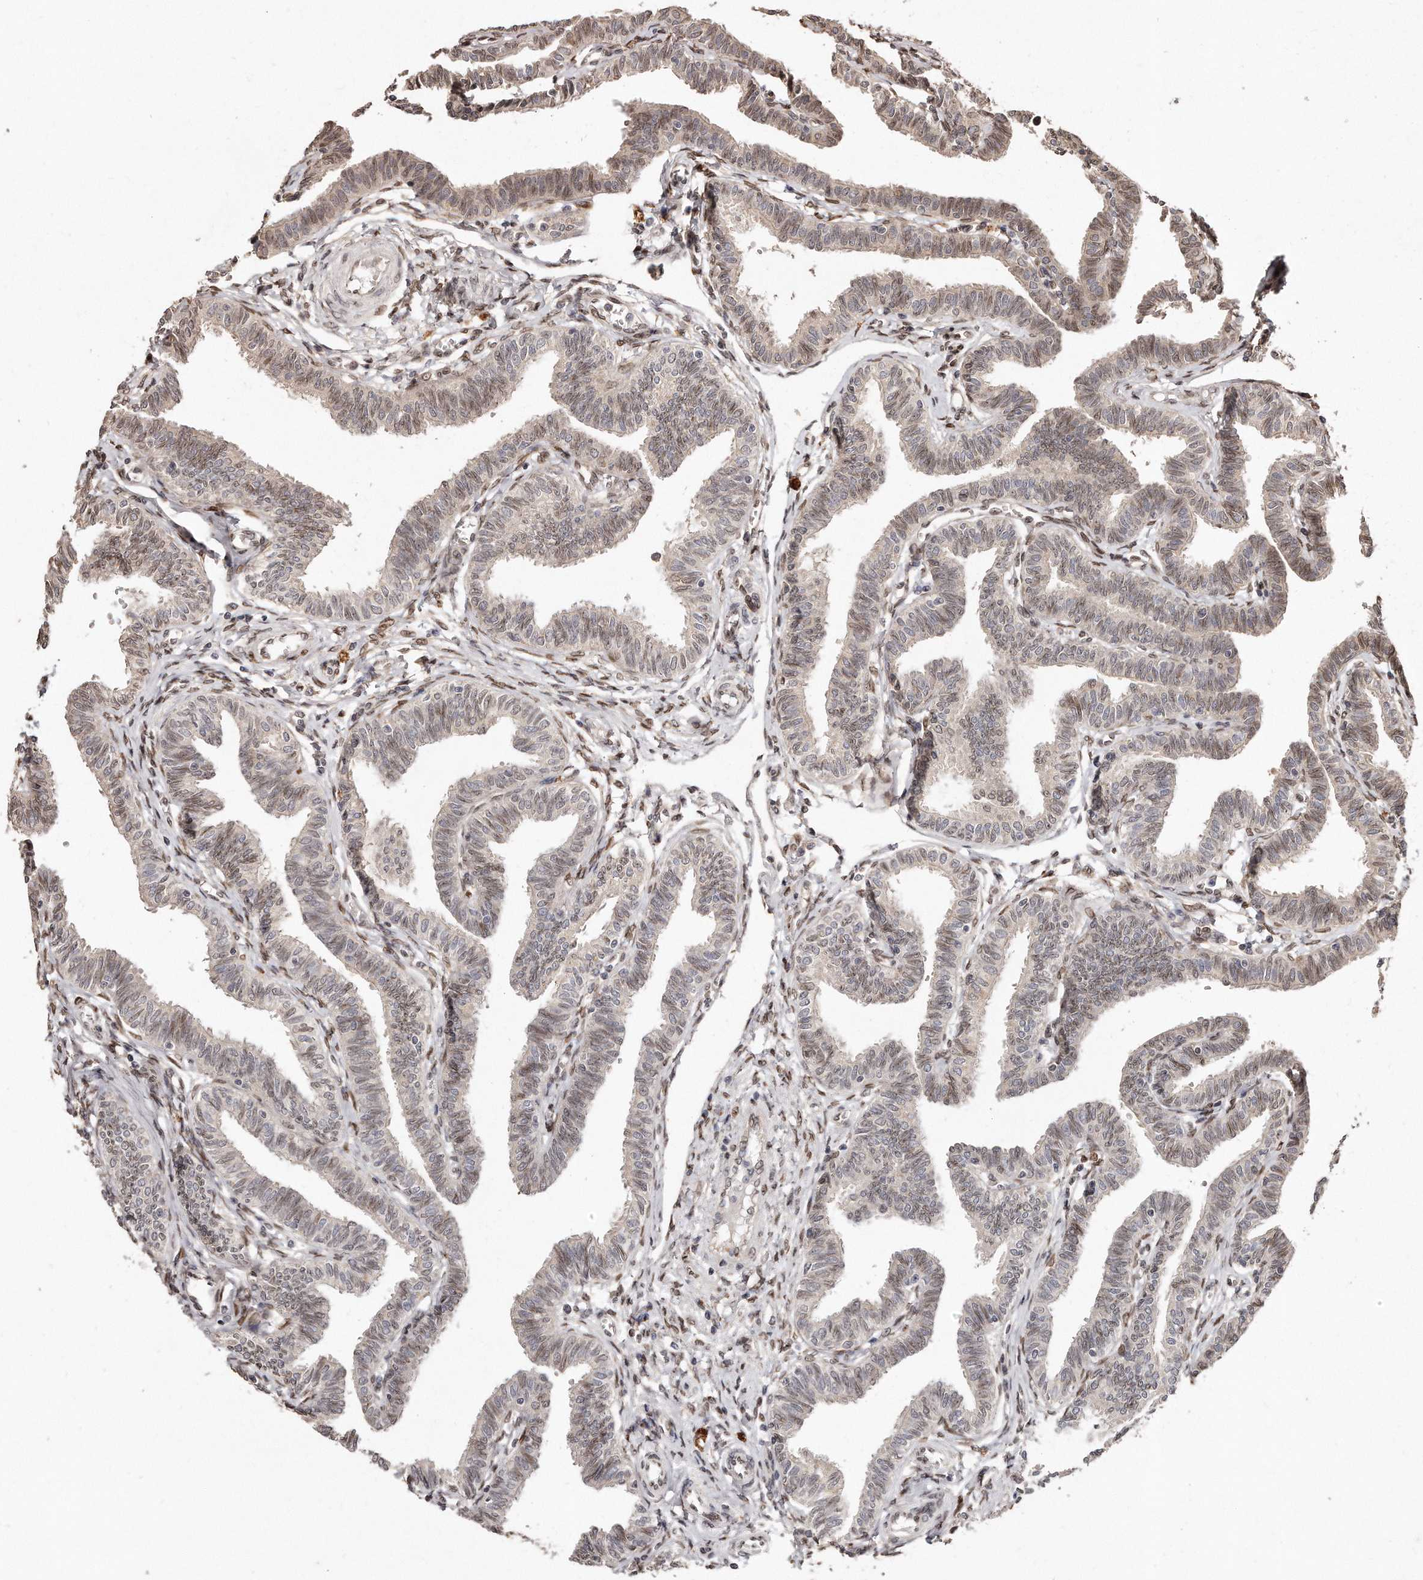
{"staining": {"intensity": "weak", "quantity": ">75%", "location": "nuclear"}, "tissue": "fallopian tube", "cell_type": "Glandular cells", "image_type": "normal", "snomed": [{"axis": "morphology", "description": "Normal tissue, NOS"}, {"axis": "topography", "description": "Fallopian tube"}, {"axis": "topography", "description": "Ovary"}], "caption": "Immunohistochemical staining of normal human fallopian tube reveals >75% levels of weak nuclear protein expression in approximately >75% of glandular cells. Nuclei are stained in blue.", "gene": "HASPIN", "patient": {"sex": "female", "age": 23}}